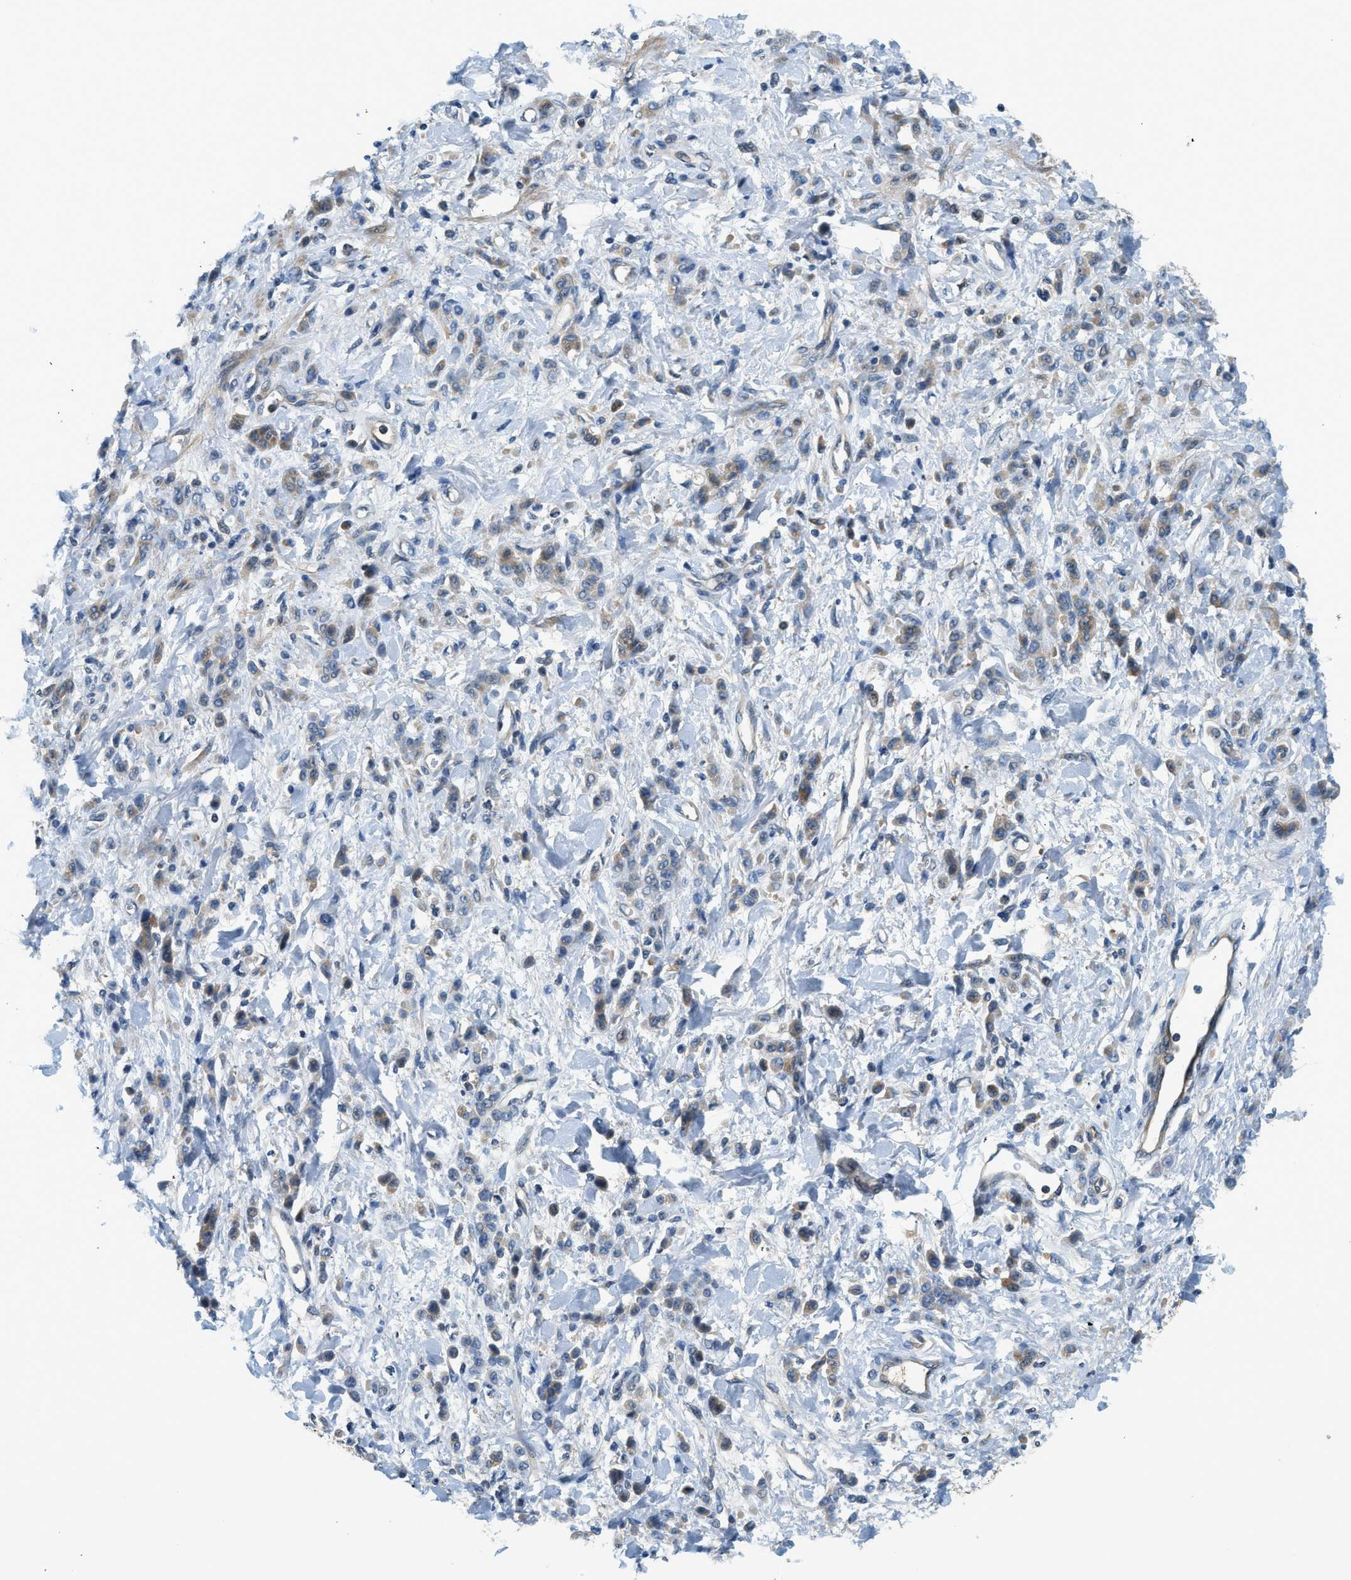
{"staining": {"intensity": "negative", "quantity": "none", "location": "none"}, "tissue": "stomach cancer", "cell_type": "Tumor cells", "image_type": "cancer", "snomed": [{"axis": "morphology", "description": "Normal tissue, NOS"}, {"axis": "morphology", "description": "Adenocarcinoma, NOS"}, {"axis": "topography", "description": "Stomach"}], "caption": "DAB immunohistochemical staining of stomach cancer shows no significant positivity in tumor cells.", "gene": "KCNK1", "patient": {"sex": "male", "age": 82}}